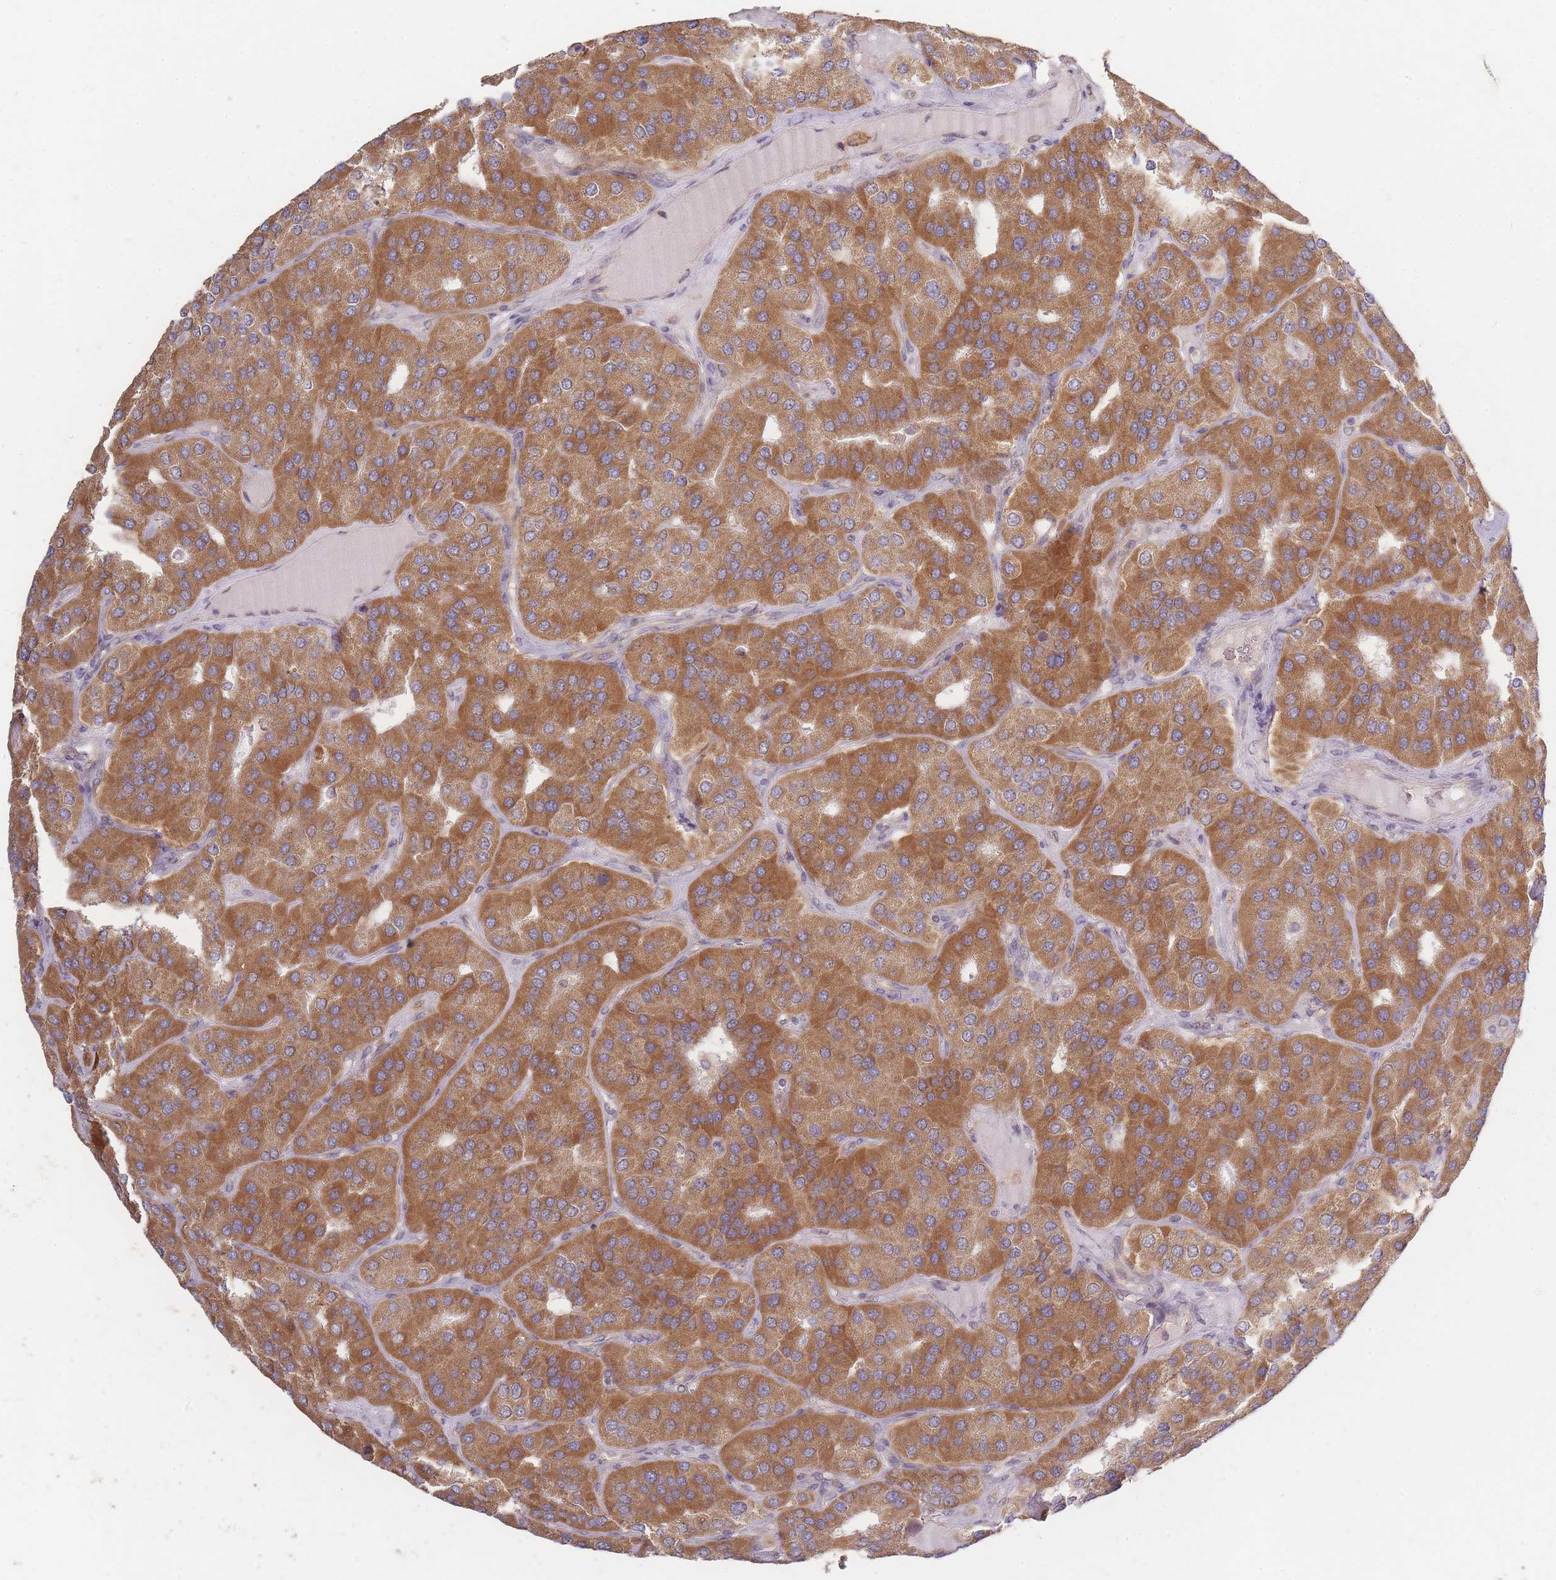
{"staining": {"intensity": "moderate", "quantity": ">75%", "location": "cytoplasmic/membranous"}, "tissue": "parathyroid gland", "cell_type": "Glandular cells", "image_type": "normal", "snomed": [{"axis": "morphology", "description": "Normal tissue, NOS"}, {"axis": "morphology", "description": "Adenoma, NOS"}, {"axis": "topography", "description": "Parathyroid gland"}], "caption": "This photomicrograph demonstrates immunohistochemistry staining of unremarkable human parathyroid gland, with medium moderate cytoplasmic/membranous staining in about >75% of glandular cells.", "gene": "SMIM14", "patient": {"sex": "female", "age": 86}}